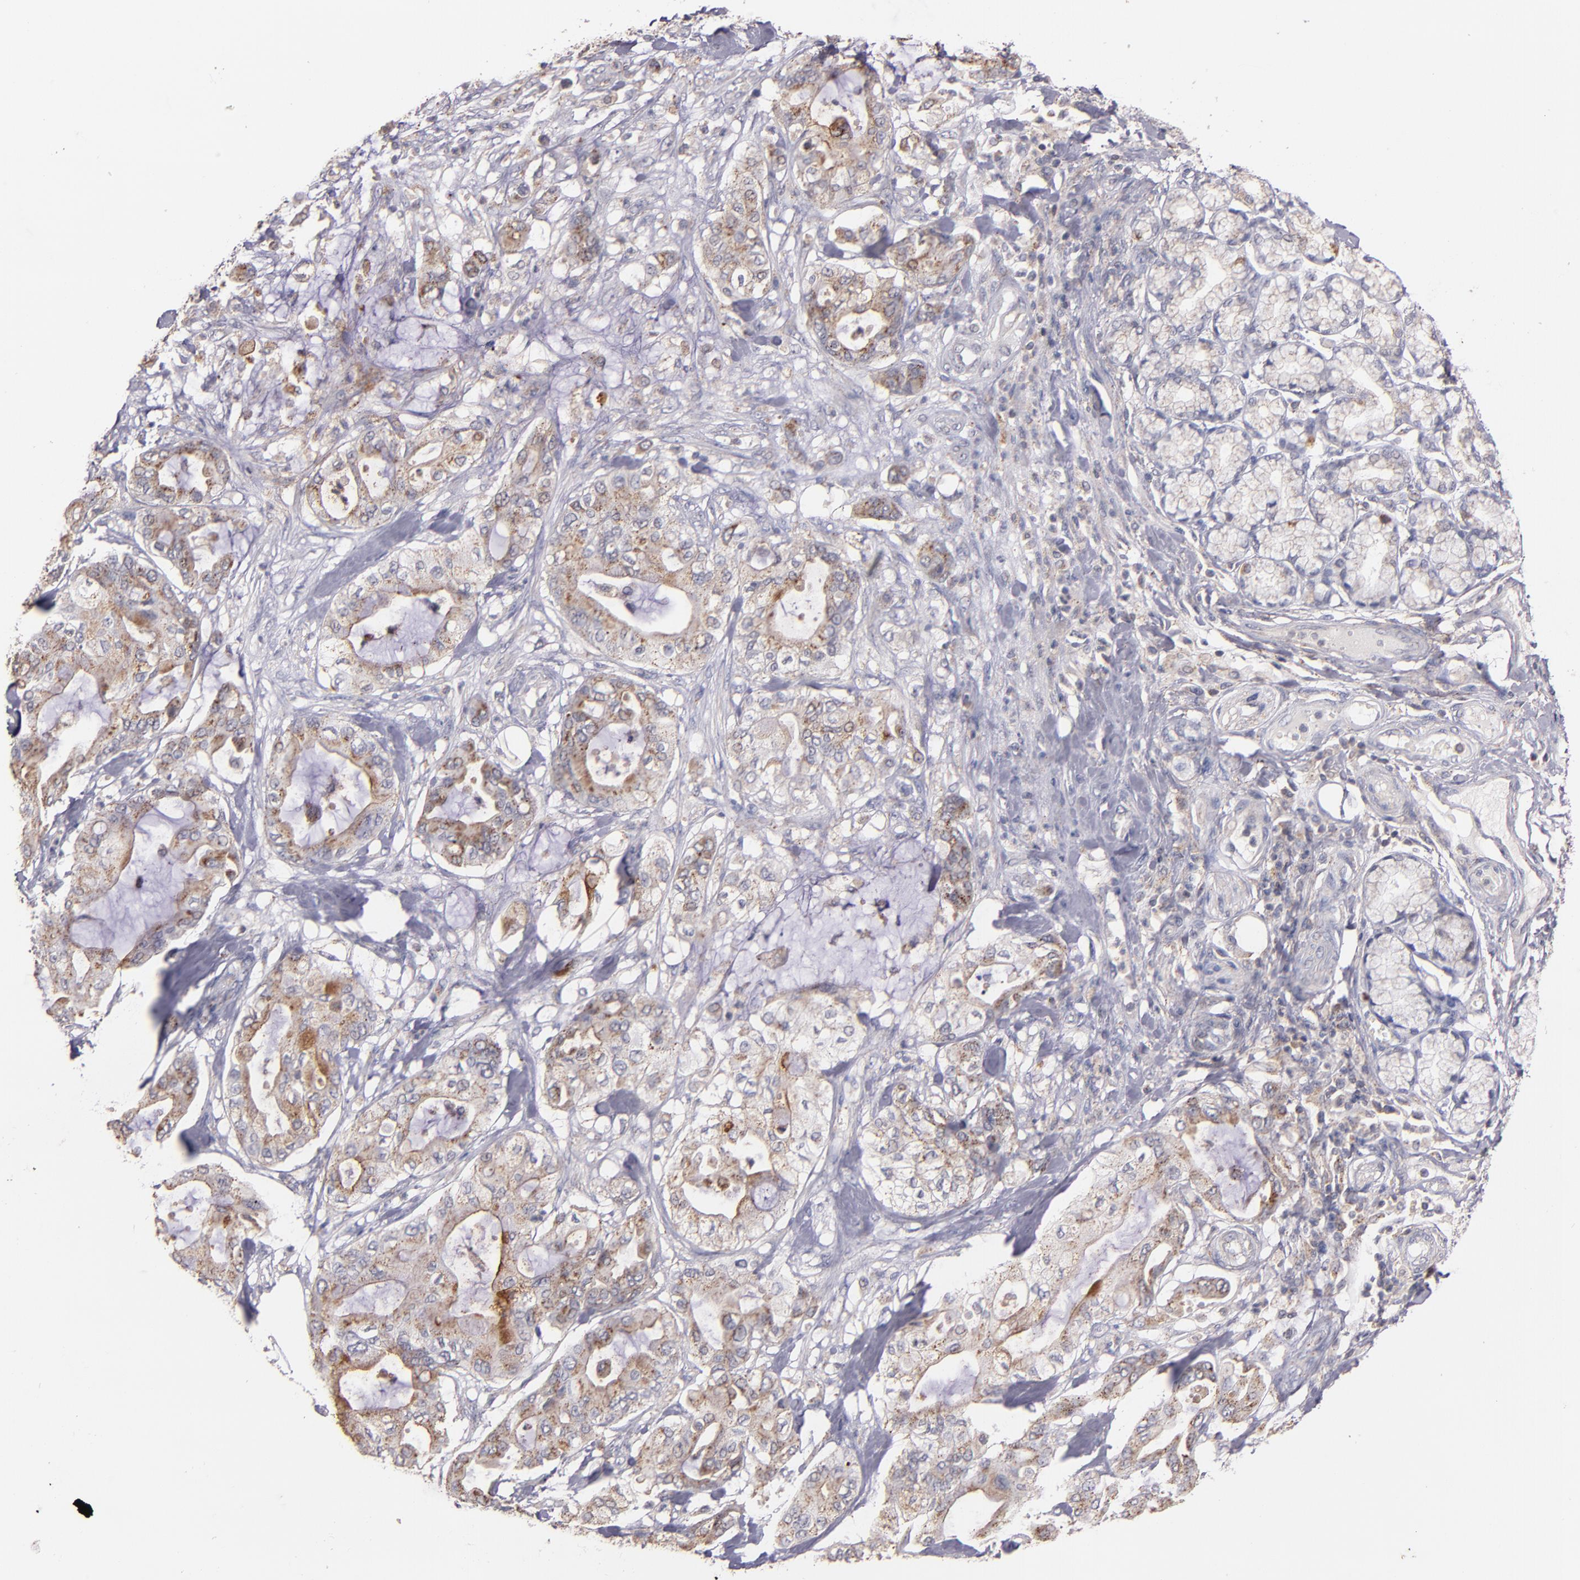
{"staining": {"intensity": "weak", "quantity": ">75%", "location": "cytoplasmic/membranous"}, "tissue": "pancreatic cancer", "cell_type": "Tumor cells", "image_type": "cancer", "snomed": [{"axis": "morphology", "description": "Adenocarcinoma, NOS"}, {"axis": "morphology", "description": "Adenocarcinoma, metastatic, NOS"}, {"axis": "topography", "description": "Lymph node"}, {"axis": "topography", "description": "Pancreas"}, {"axis": "topography", "description": "Duodenum"}], "caption": "Brown immunohistochemical staining in adenocarcinoma (pancreatic) shows weak cytoplasmic/membranous positivity in approximately >75% of tumor cells. The staining was performed using DAB (3,3'-diaminobenzidine) to visualize the protein expression in brown, while the nuclei were stained in blue with hematoxylin (Magnification: 20x).", "gene": "SYP", "patient": {"sex": "female", "age": 64}}